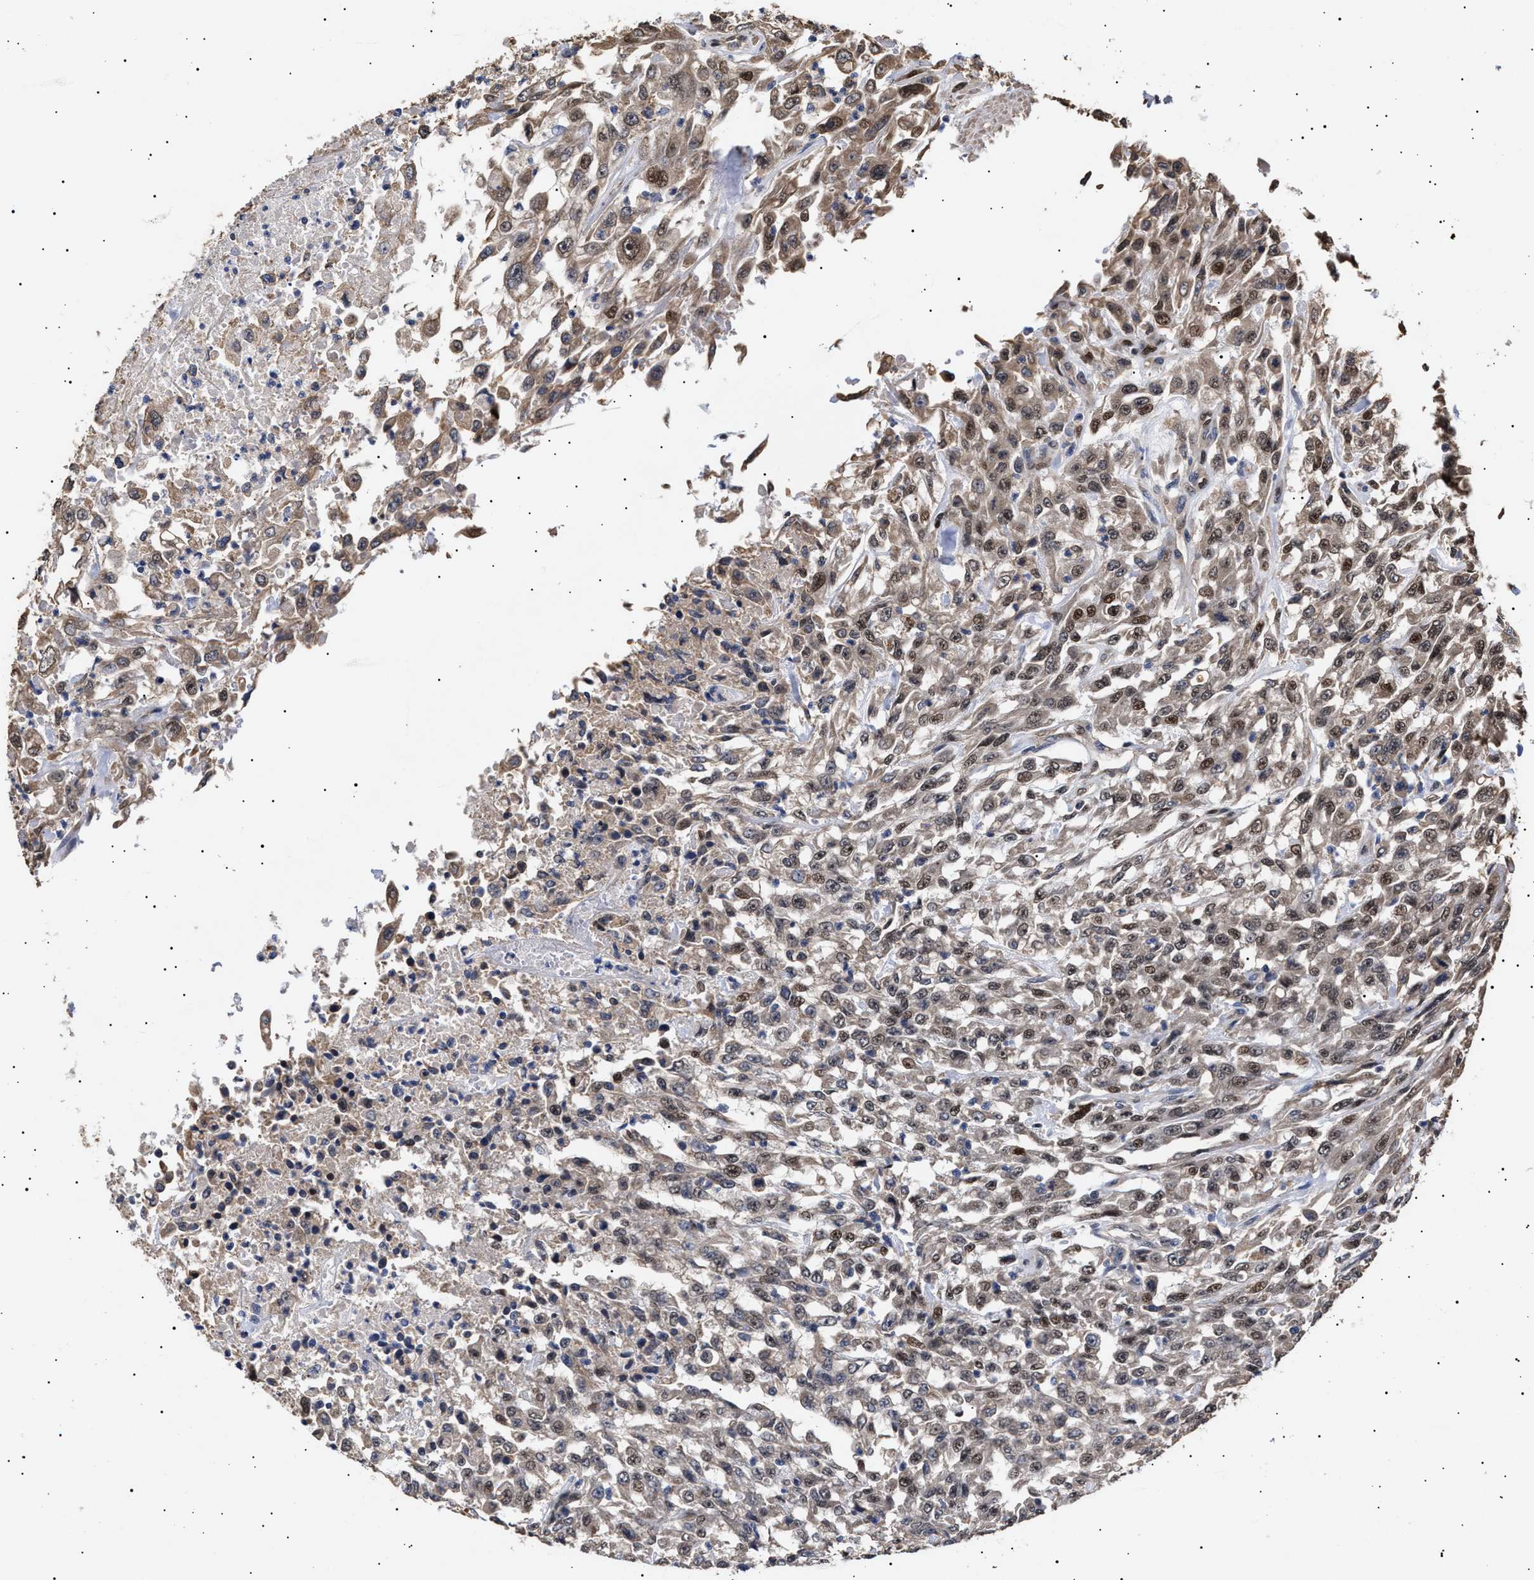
{"staining": {"intensity": "weak", "quantity": ">75%", "location": "cytoplasmic/membranous,nuclear"}, "tissue": "urothelial cancer", "cell_type": "Tumor cells", "image_type": "cancer", "snomed": [{"axis": "morphology", "description": "Urothelial carcinoma, High grade"}, {"axis": "topography", "description": "Urinary bladder"}], "caption": "The micrograph exhibits immunohistochemical staining of urothelial carcinoma (high-grade). There is weak cytoplasmic/membranous and nuclear staining is identified in approximately >75% of tumor cells.", "gene": "KRBA1", "patient": {"sex": "male", "age": 46}}